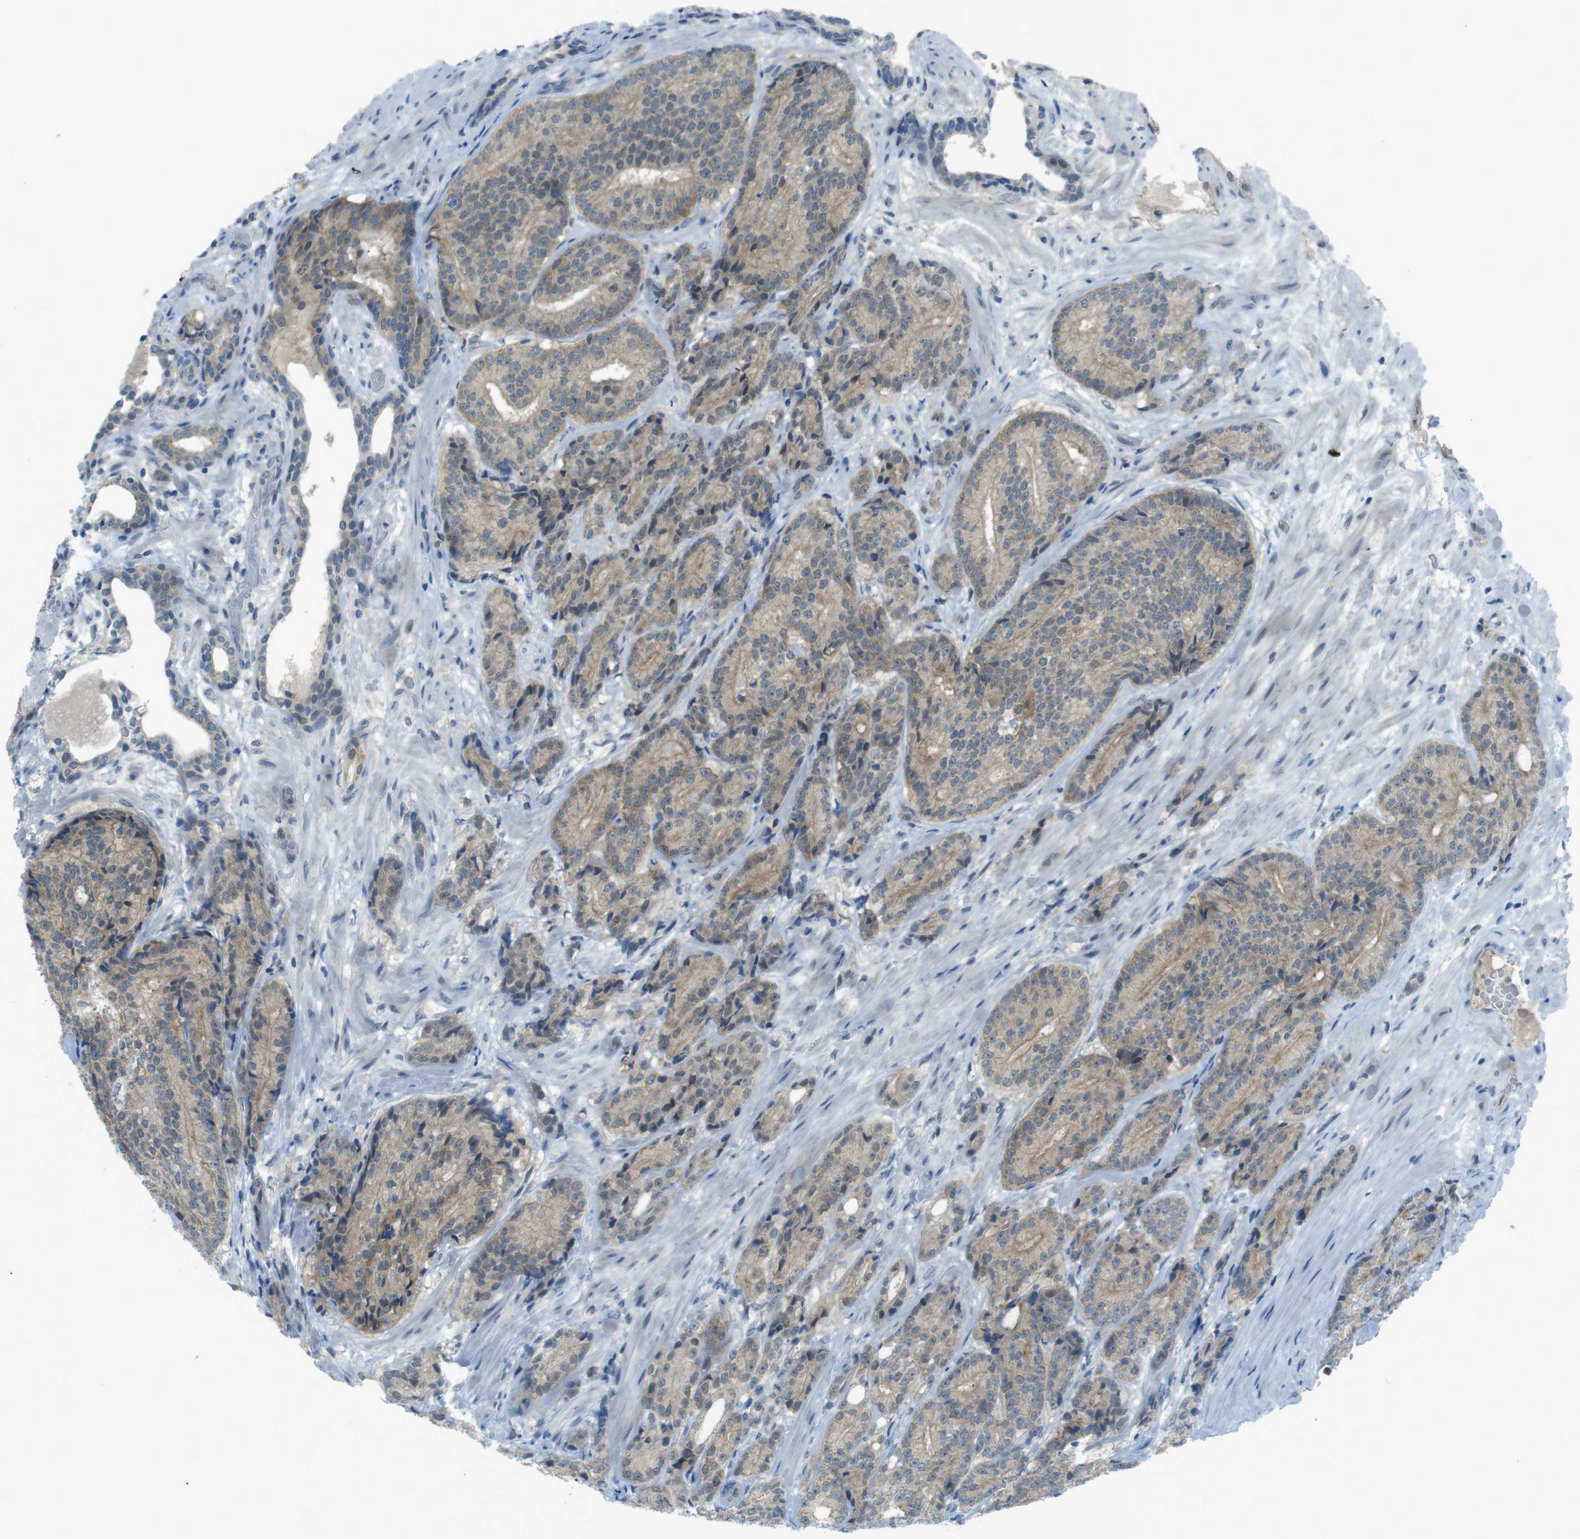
{"staining": {"intensity": "weak", "quantity": ">75%", "location": "cytoplasmic/membranous"}, "tissue": "prostate cancer", "cell_type": "Tumor cells", "image_type": "cancer", "snomed": [{"axis": "morphology", "description": "Adenocarcinoma, High grade"}, {"axis": "topography", "description": "Prostate"}], "caption": "IHC image of neoplastic tissue: human prostate cancer (adenocarcinoma (high-grade)) stained using immunohistochemistry (IHC) displays low levels of weak protein expression localized specifically in the cytoplasmic/membranous of tumor cells, appearing as a cytoplasmic/membranous brown color.", "gene": "ZDHHC20", "patient": {"sex": "male", "age": 61}}